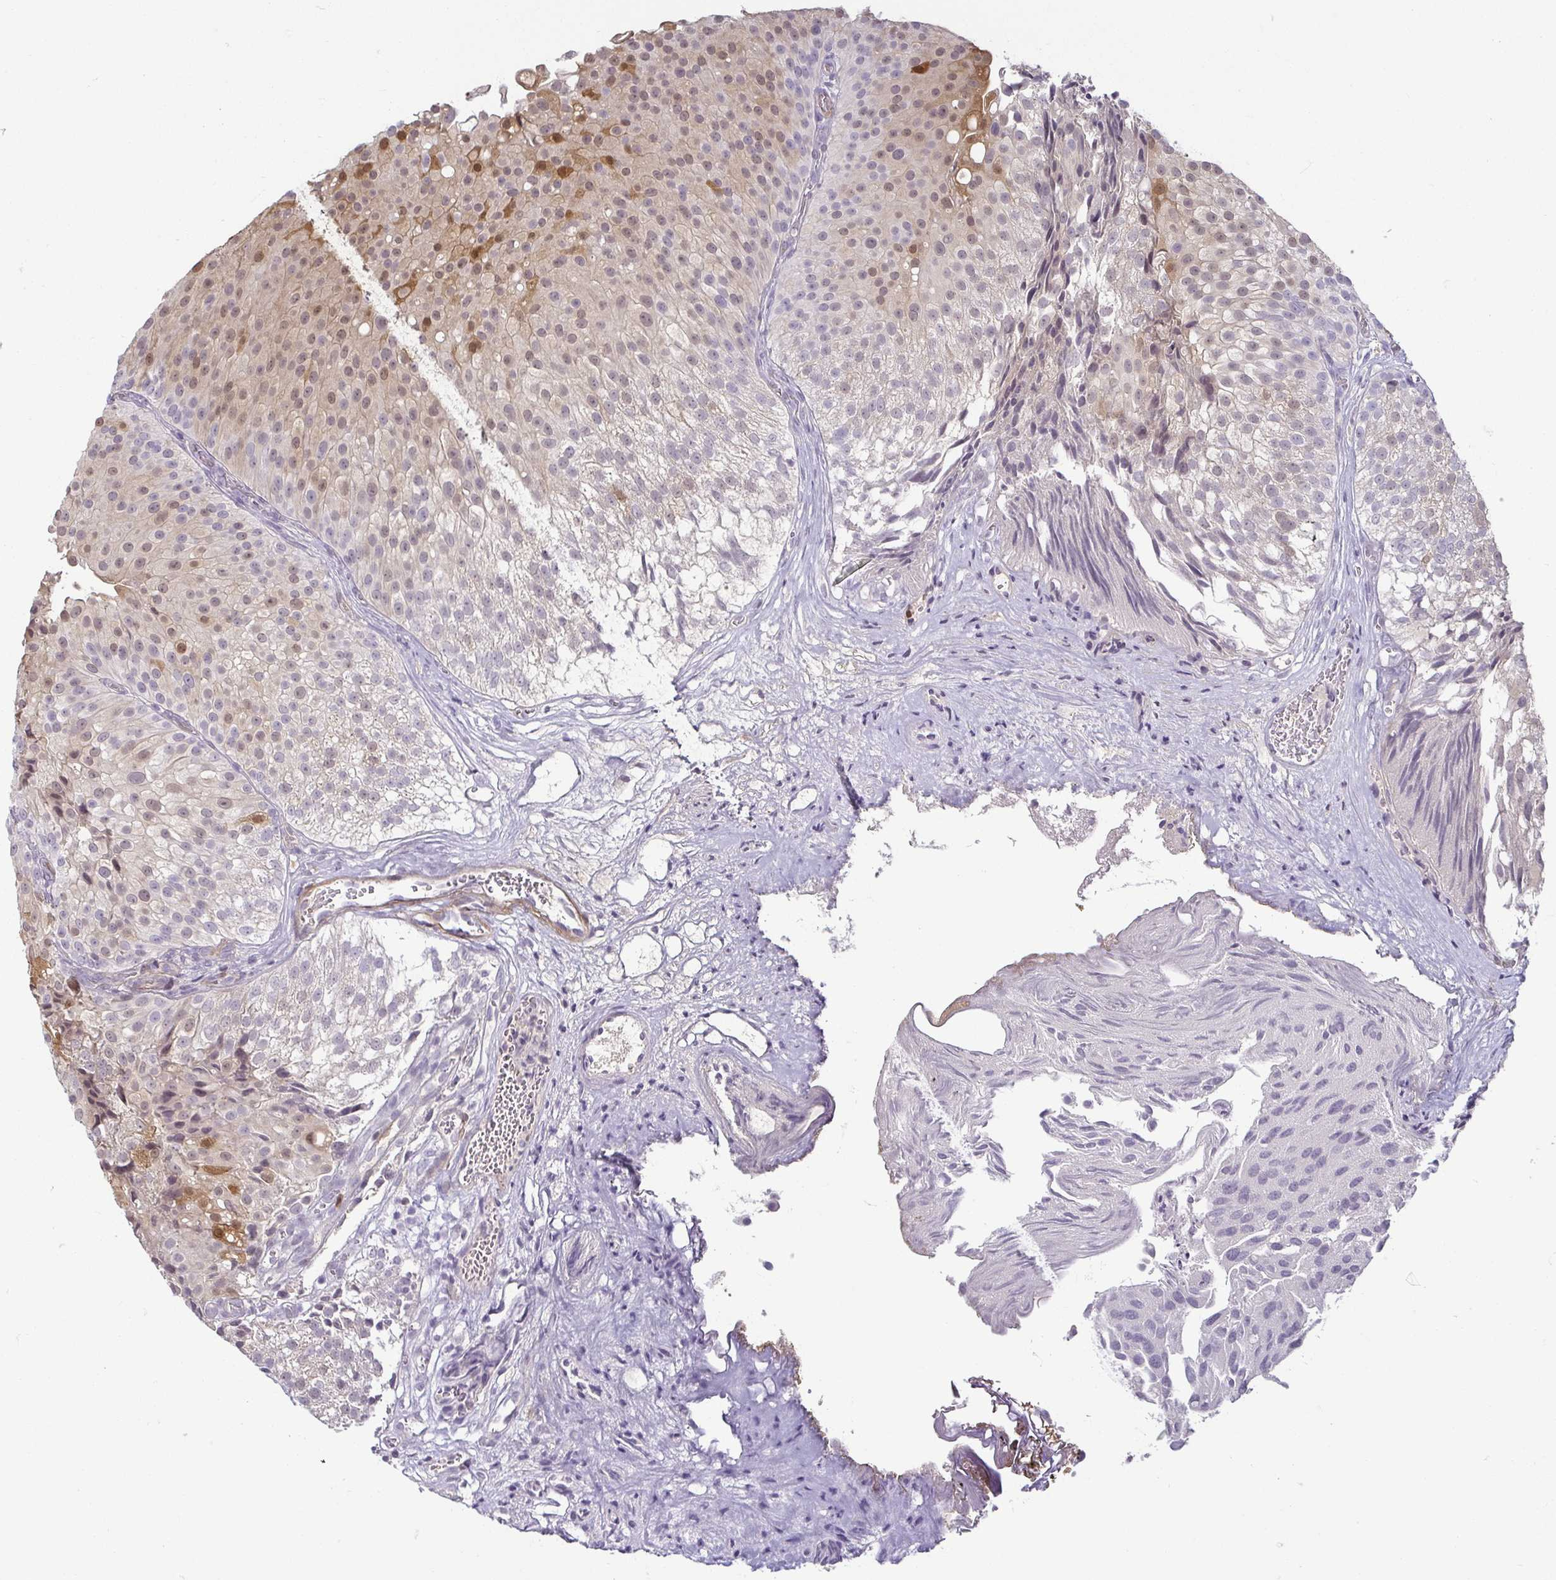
{"staining": {"intensity": "moderate", "quantity": "<25%", "location": "cytoplasmic/membranous,nuclear"}, "tissue": "urothelial cancer", "cell_type": "Tumor cells", "image_type": "cancer", "snomed": [{"axis": "morphology", "description": "Urothelial carcinoma, Low grade"}, {"axis": "topography", "description": "Urinary bladder"}], "caption": "Approximately <25% of tumor cells in low-grade urothelial carcinoma reveal moderate cytoplasmic/membranous and nuclear protein expression as visualized by brown immunohistochemical staining.", "gene": "HOPX", "patient": {"sex": "male", "age": 80}}